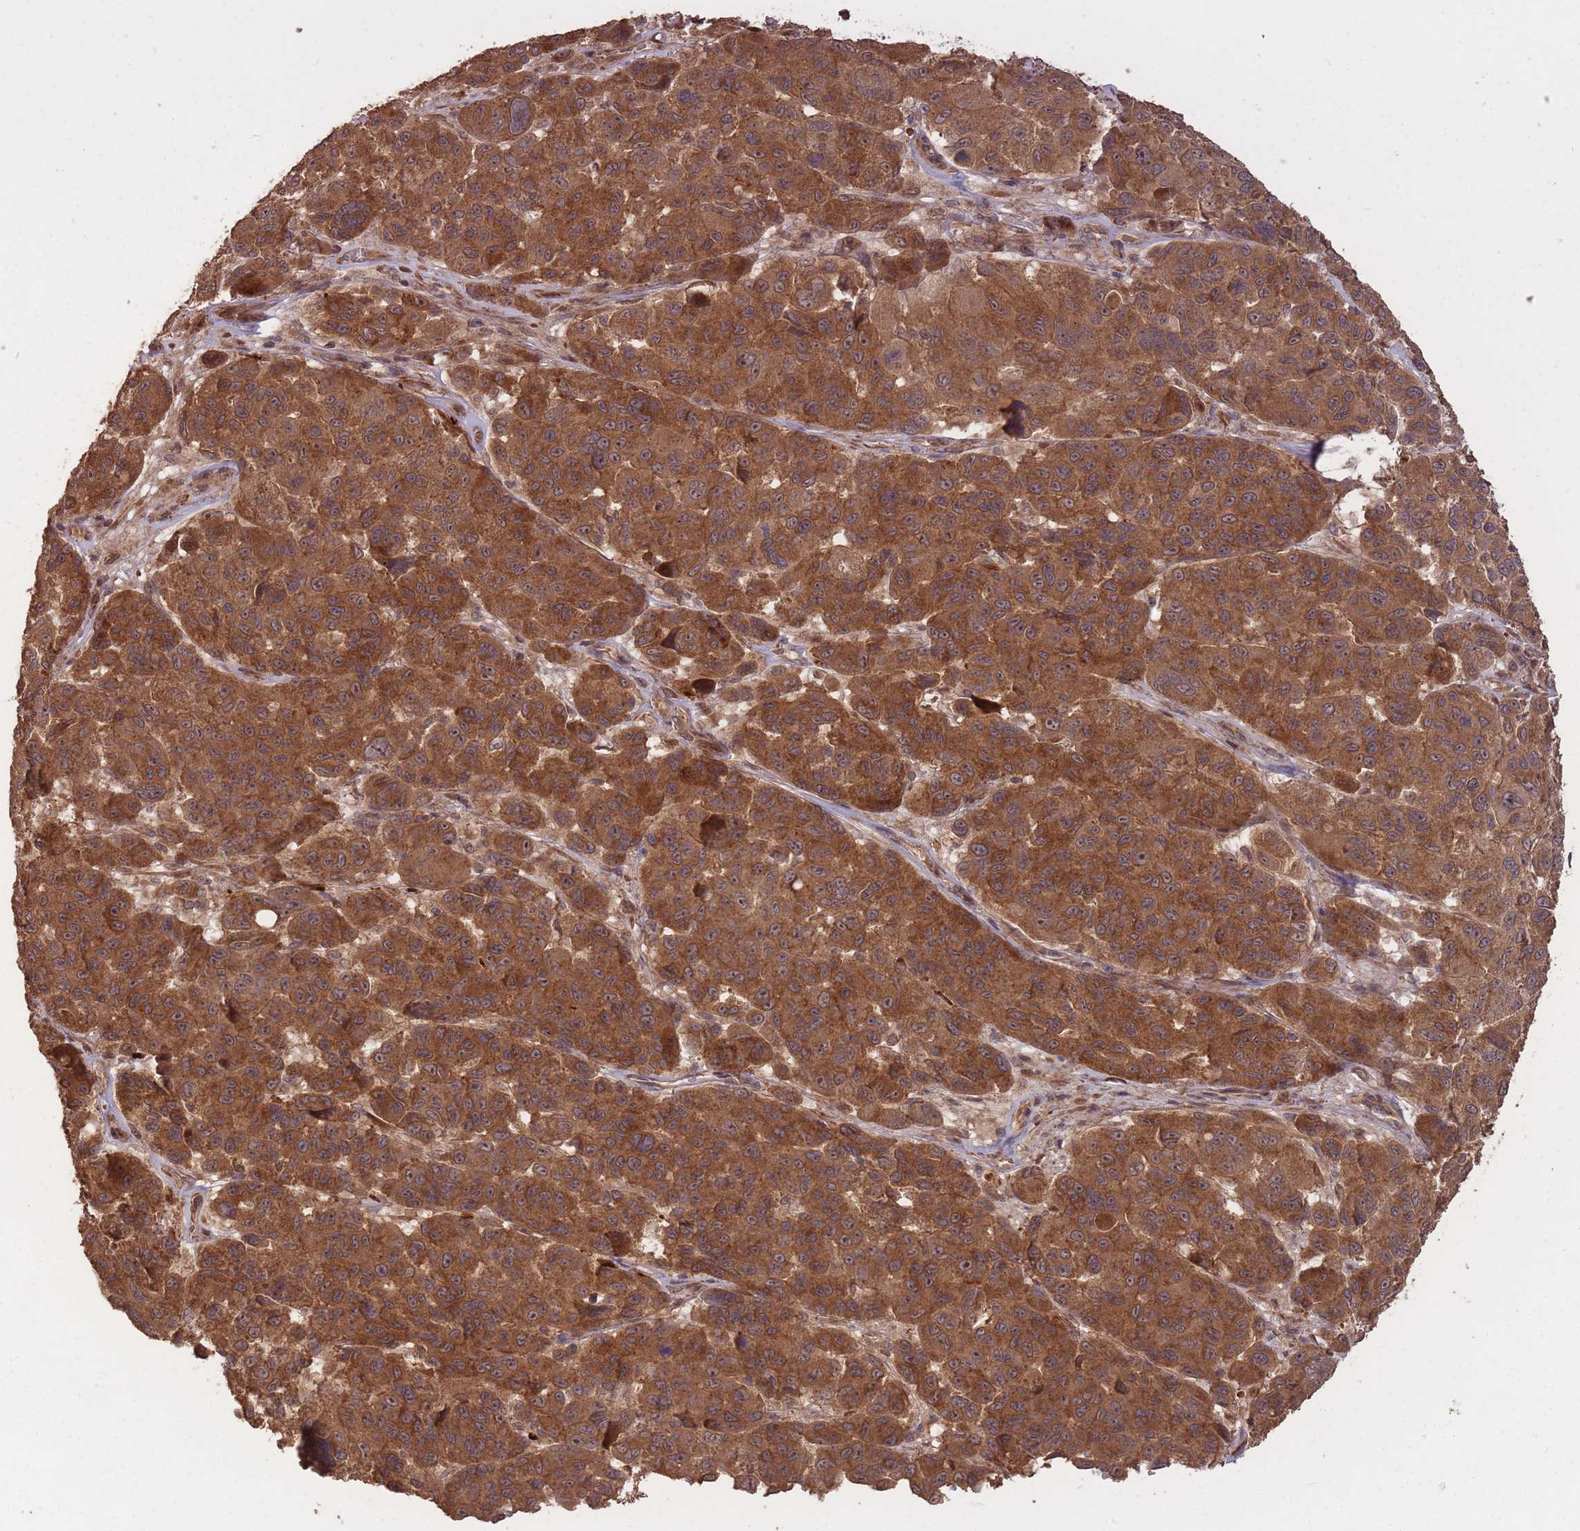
{"staining": {"intensity": "strong", "quantity": ">75%", "location": "cytoplasmic/membranous"}, "tissue": "melanoma", "cell_type": "Tumor cells", "image_type": "cancer", "snomed": [{"axis": "morphology", "description": "Malignant melanoma, NOS"}, {"axis": "topography", "description": "Skin"}], "caption": "Melanoma stained with IHC reveals strong cytoplasmic/membranous staining in approximately >75% of tumor cells.", "gene": "ERBB3", "patient": {"sex": "female", "age": 66}}